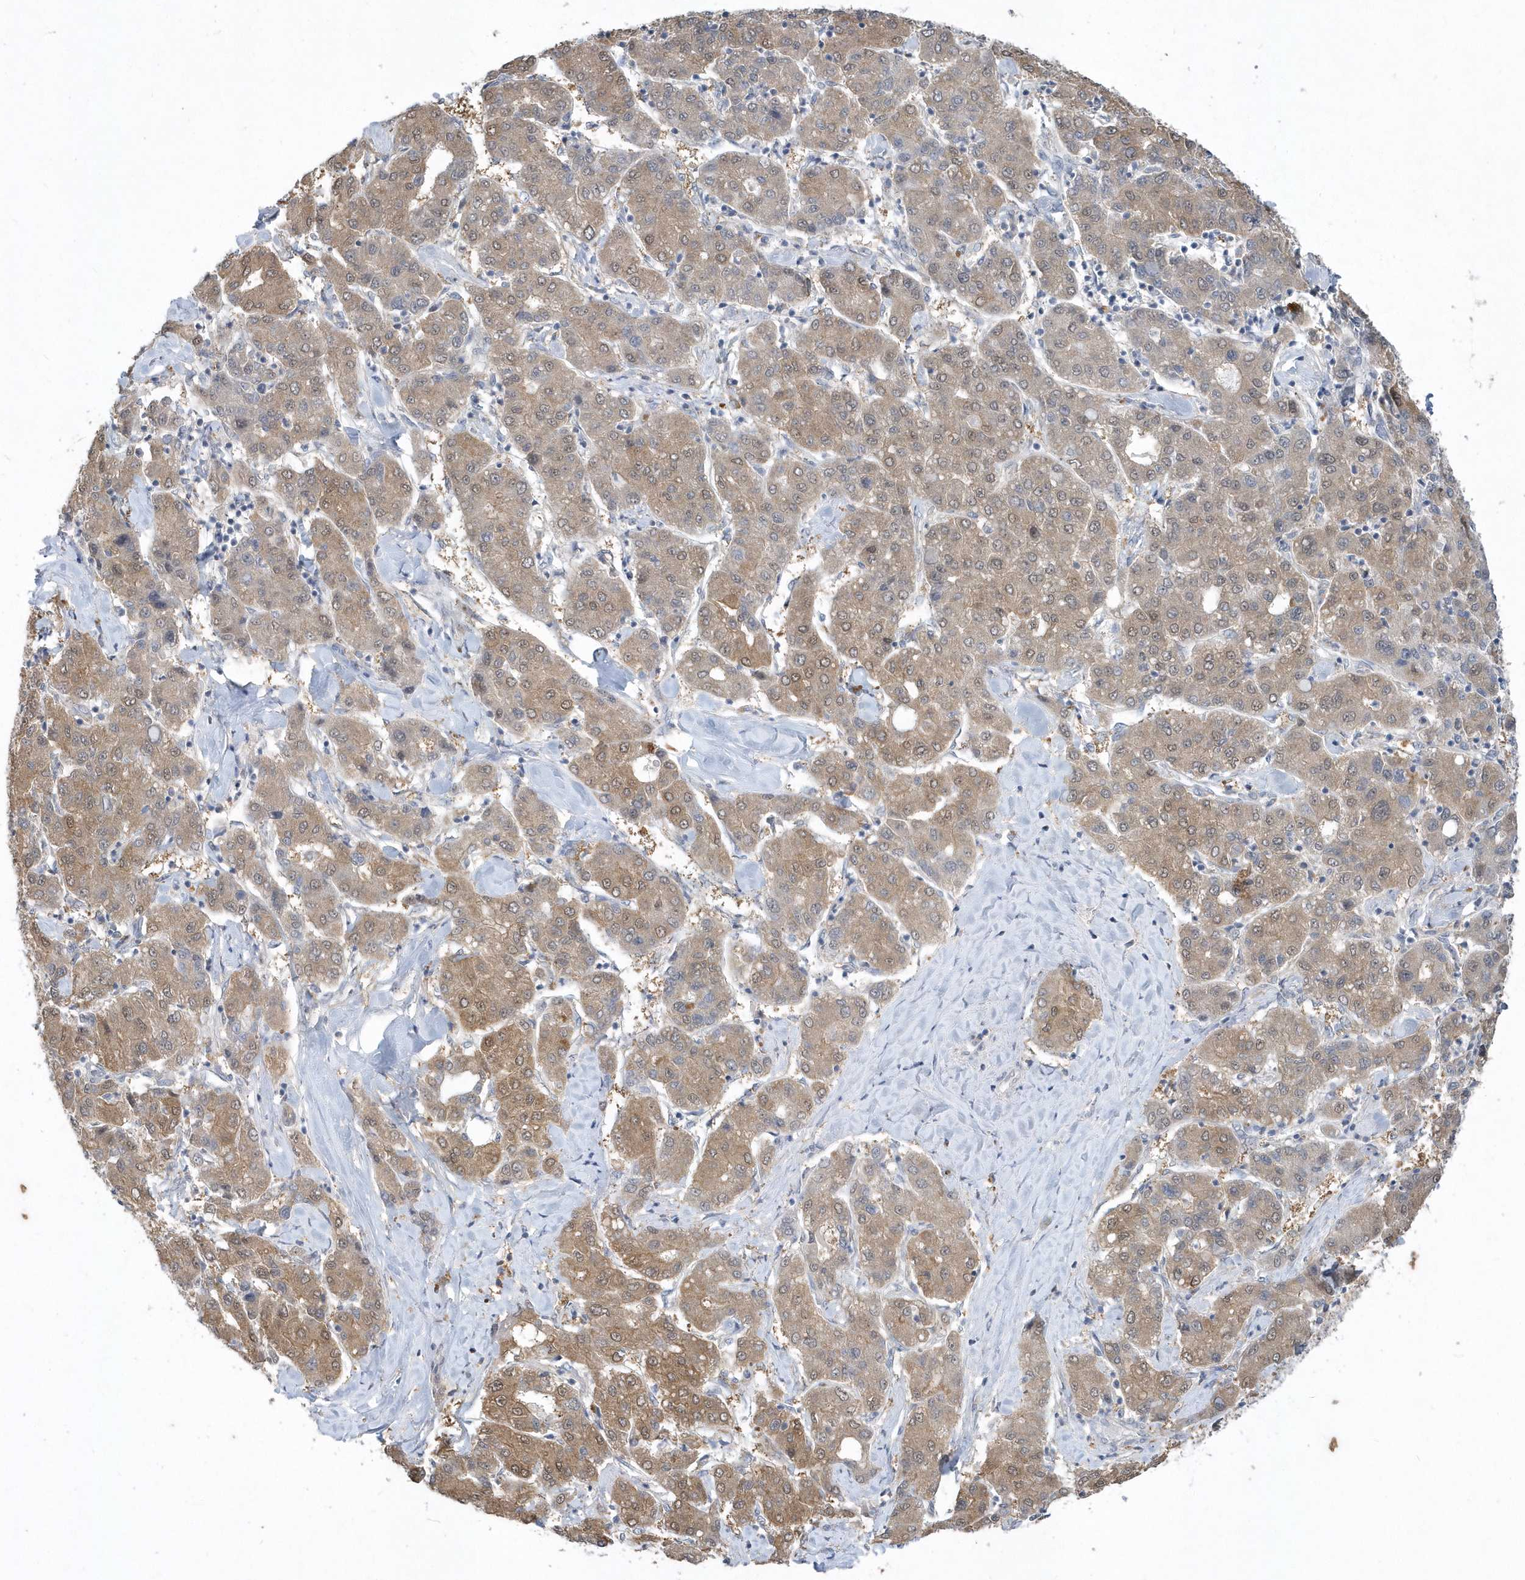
{"staining": {"intensity": "moderate", "quantity": ">75%", "location": "cytoplasmic/membranous"}, "tissue": "liver cancer", "cell_type": "Tumor cells", "image_type": "cancer", "snomed": [{"axis": "morphology", "description": "Carcinoma, Hepatocellular, NOS"}, {"axis": "topography", "description": "Liver"}], "caption": "Protein staining shows moderate cytoplasmic/membranous positivity in approximately >75% of tumor cells in liver hepatocellular carcinoma.", "gene": "AKR7A2", "patient": {"sex": "male", "age": 65}}